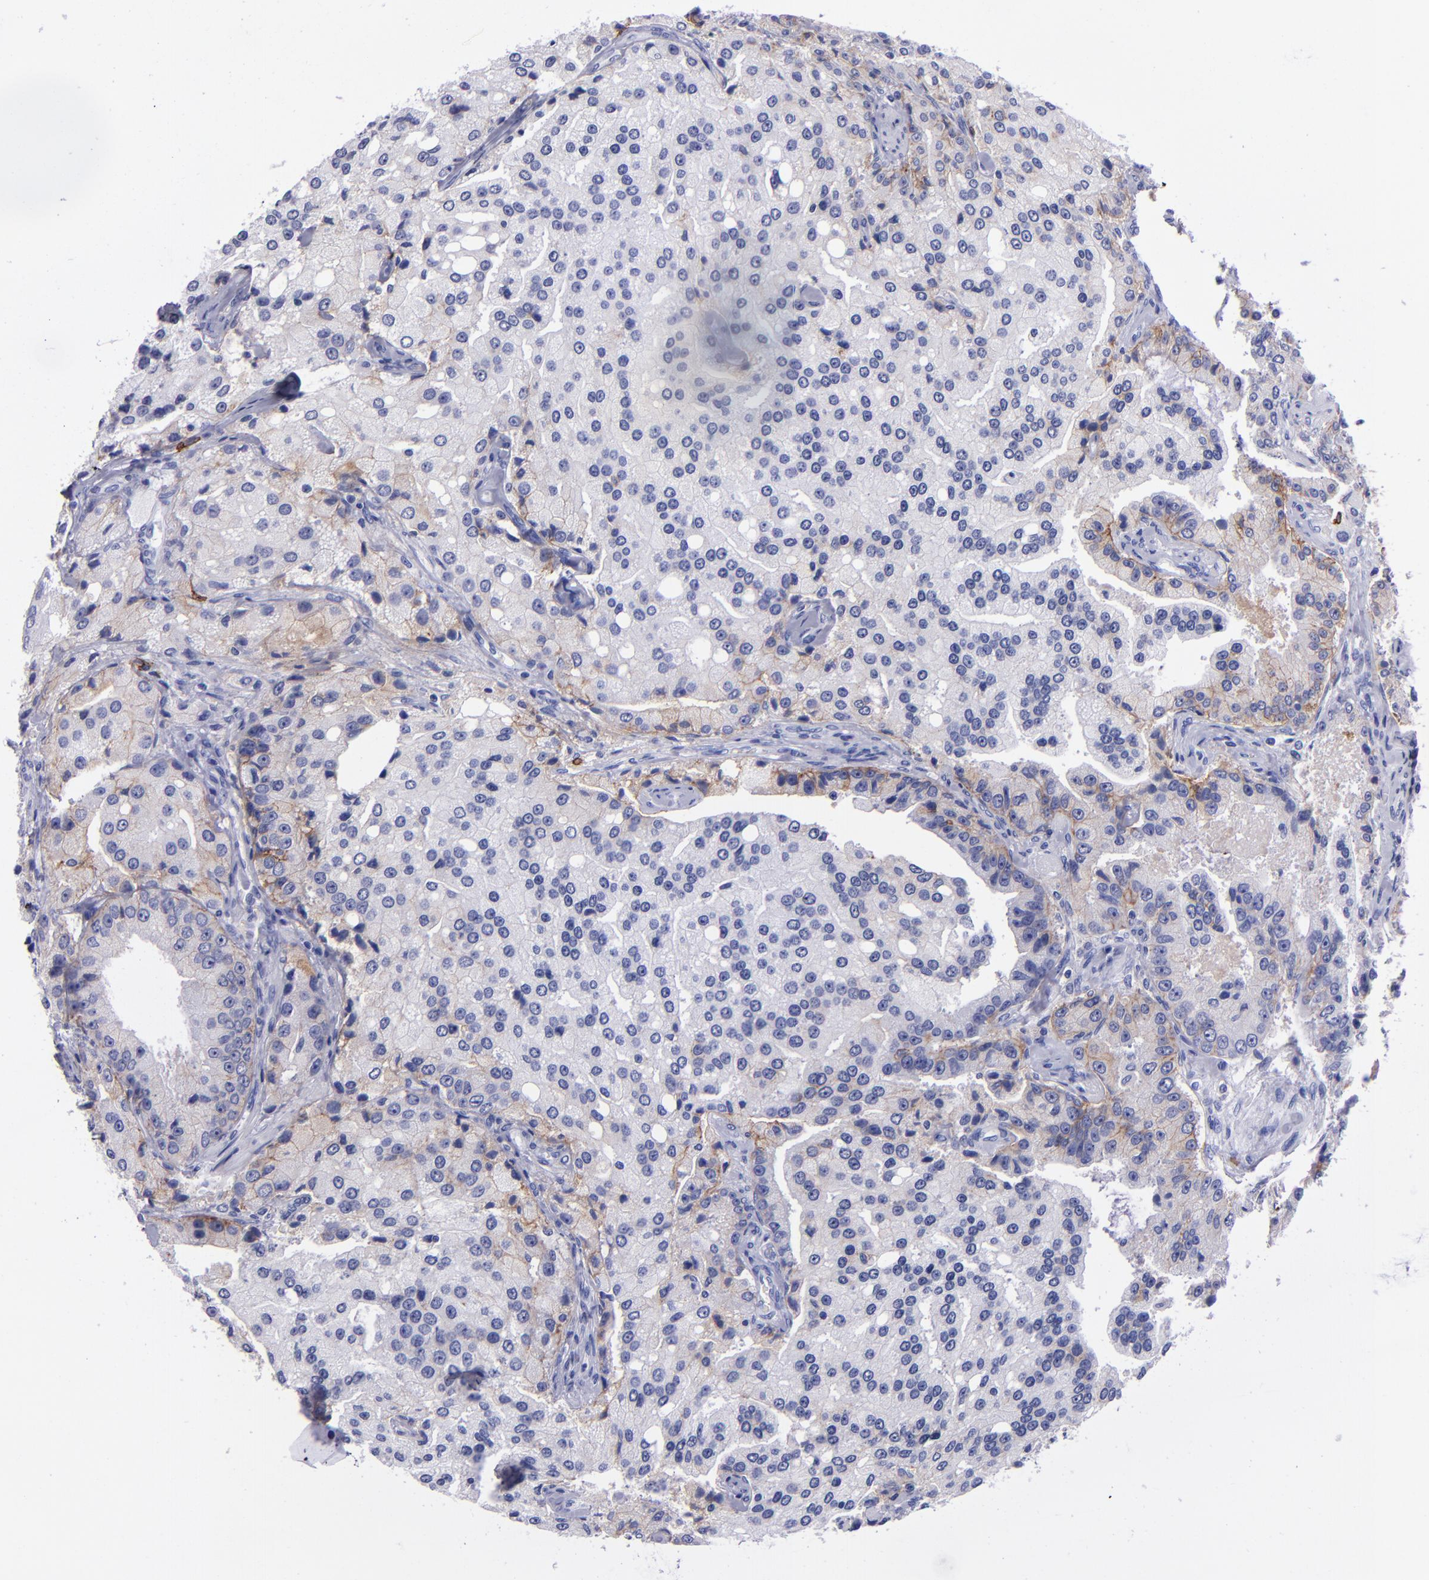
{"staining": {"intensity": "negative", "quantity": "none", "location": "none"}, "tissue": "prostate cancer", "cell_type": "Tumor cells", "image_type": "cancer", "snomed": [{"axis": "morphology", "description": "Adenocarcinoma, Medium grade"}, {"axis": "topography", "description": "Prostate"}], "caption": "Prostate medium-grade adenocarcinoma stained for a protein using IHC reveals no expression tumor cells.", "gene": "CD38", "patient": {"sex": "male", "age": 72}}